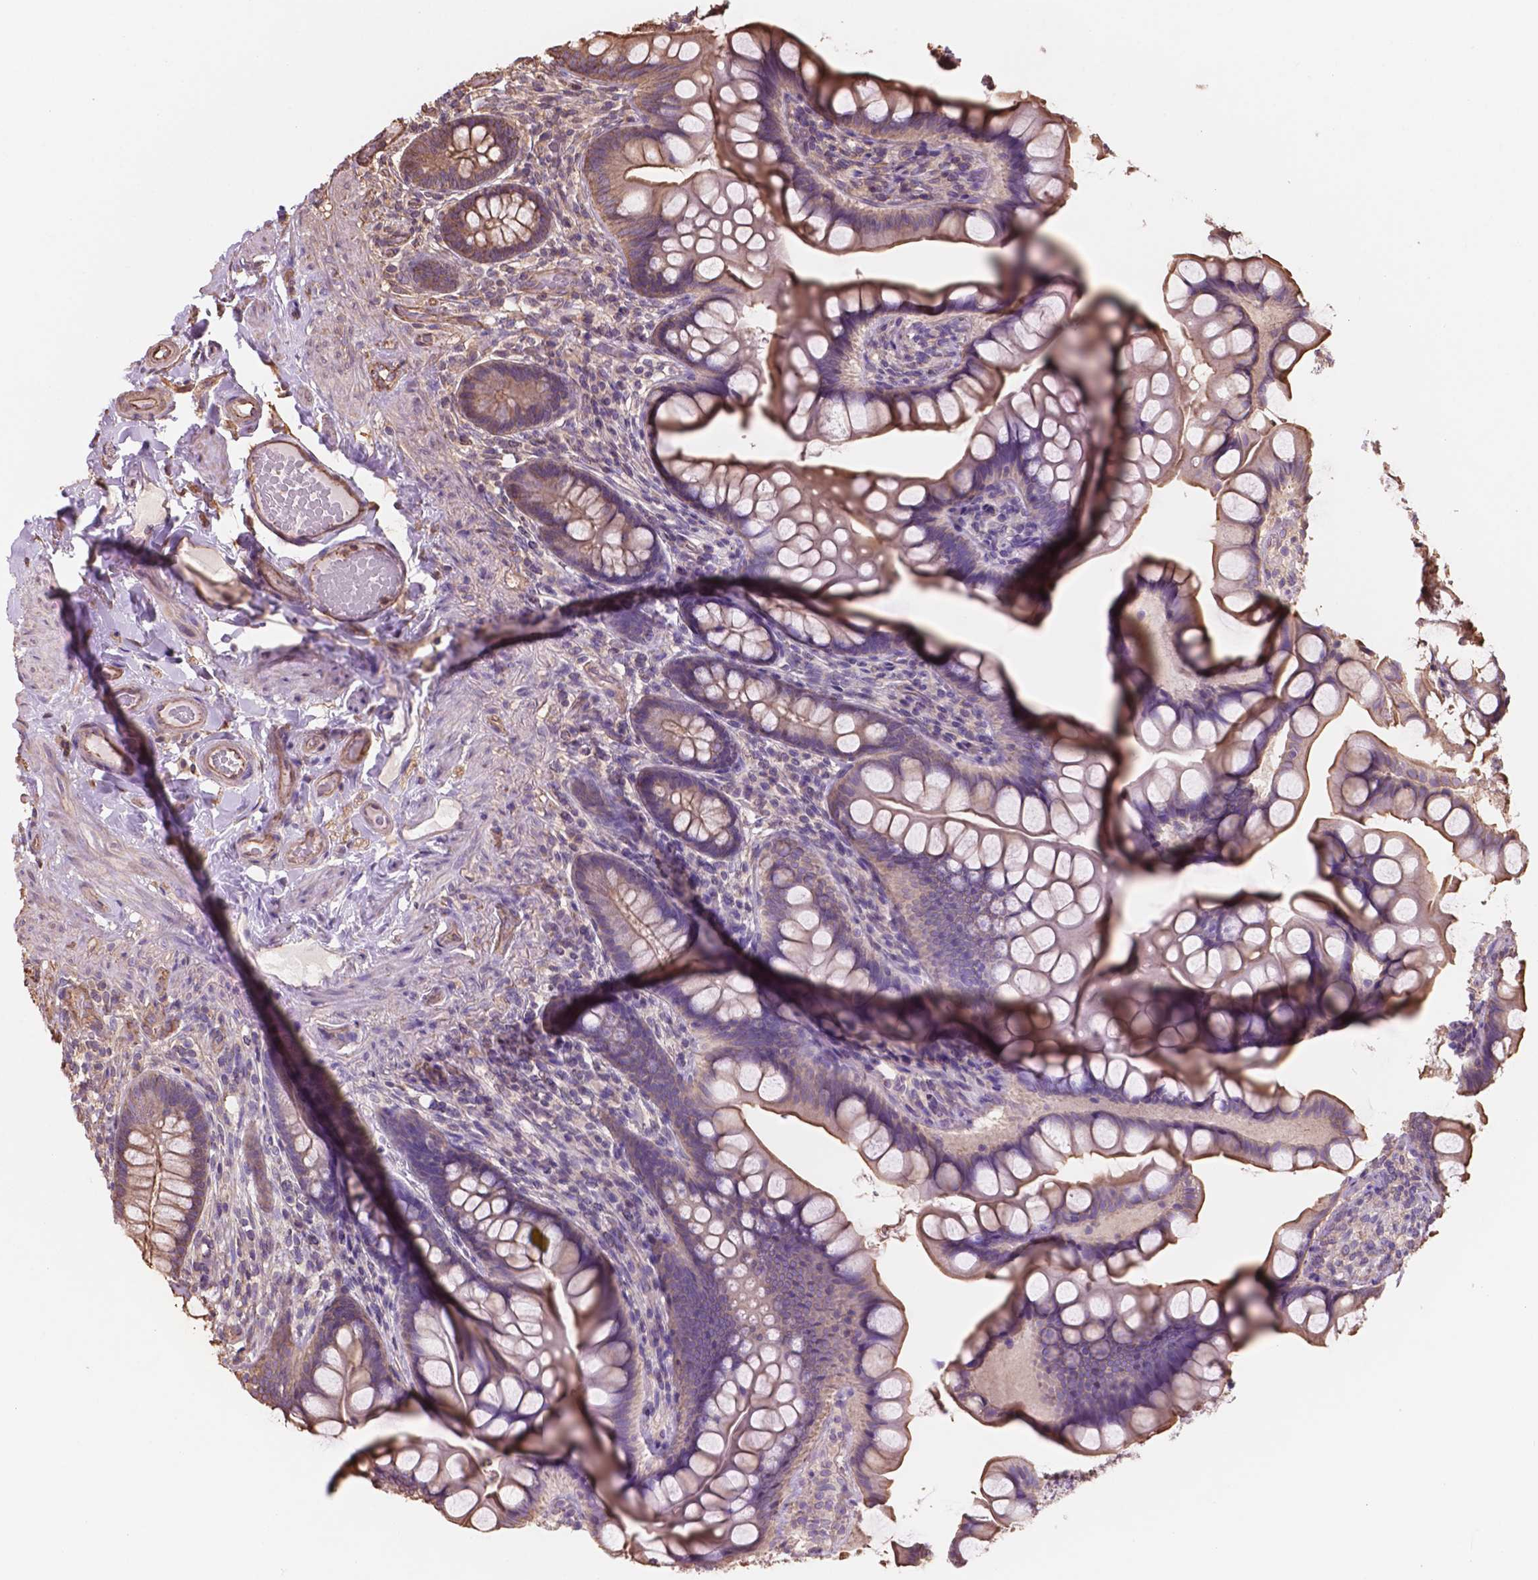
{"staining": {"intensity": "moderate", "quantity": "25%-75%", "location": "cytoplasmic/membranous"}, "tissue": "small intestine", "cell_type": "Glandular cells", "image_type": "normal", "snomed": [{"axis": "morphology", "description": "Normal tissue, NOS"}, {"axis": "topography", "description": "Small intestine"}], "caption": "High-power microscopy captured an immunohistochemistry histopathology image of normal small intestine, revealing moderate cytoplasmic/membranous staining in about 25%-75% of glandular cells.", "gene": "NIPA2", "patient": {"sex": "male", "age": 70}}